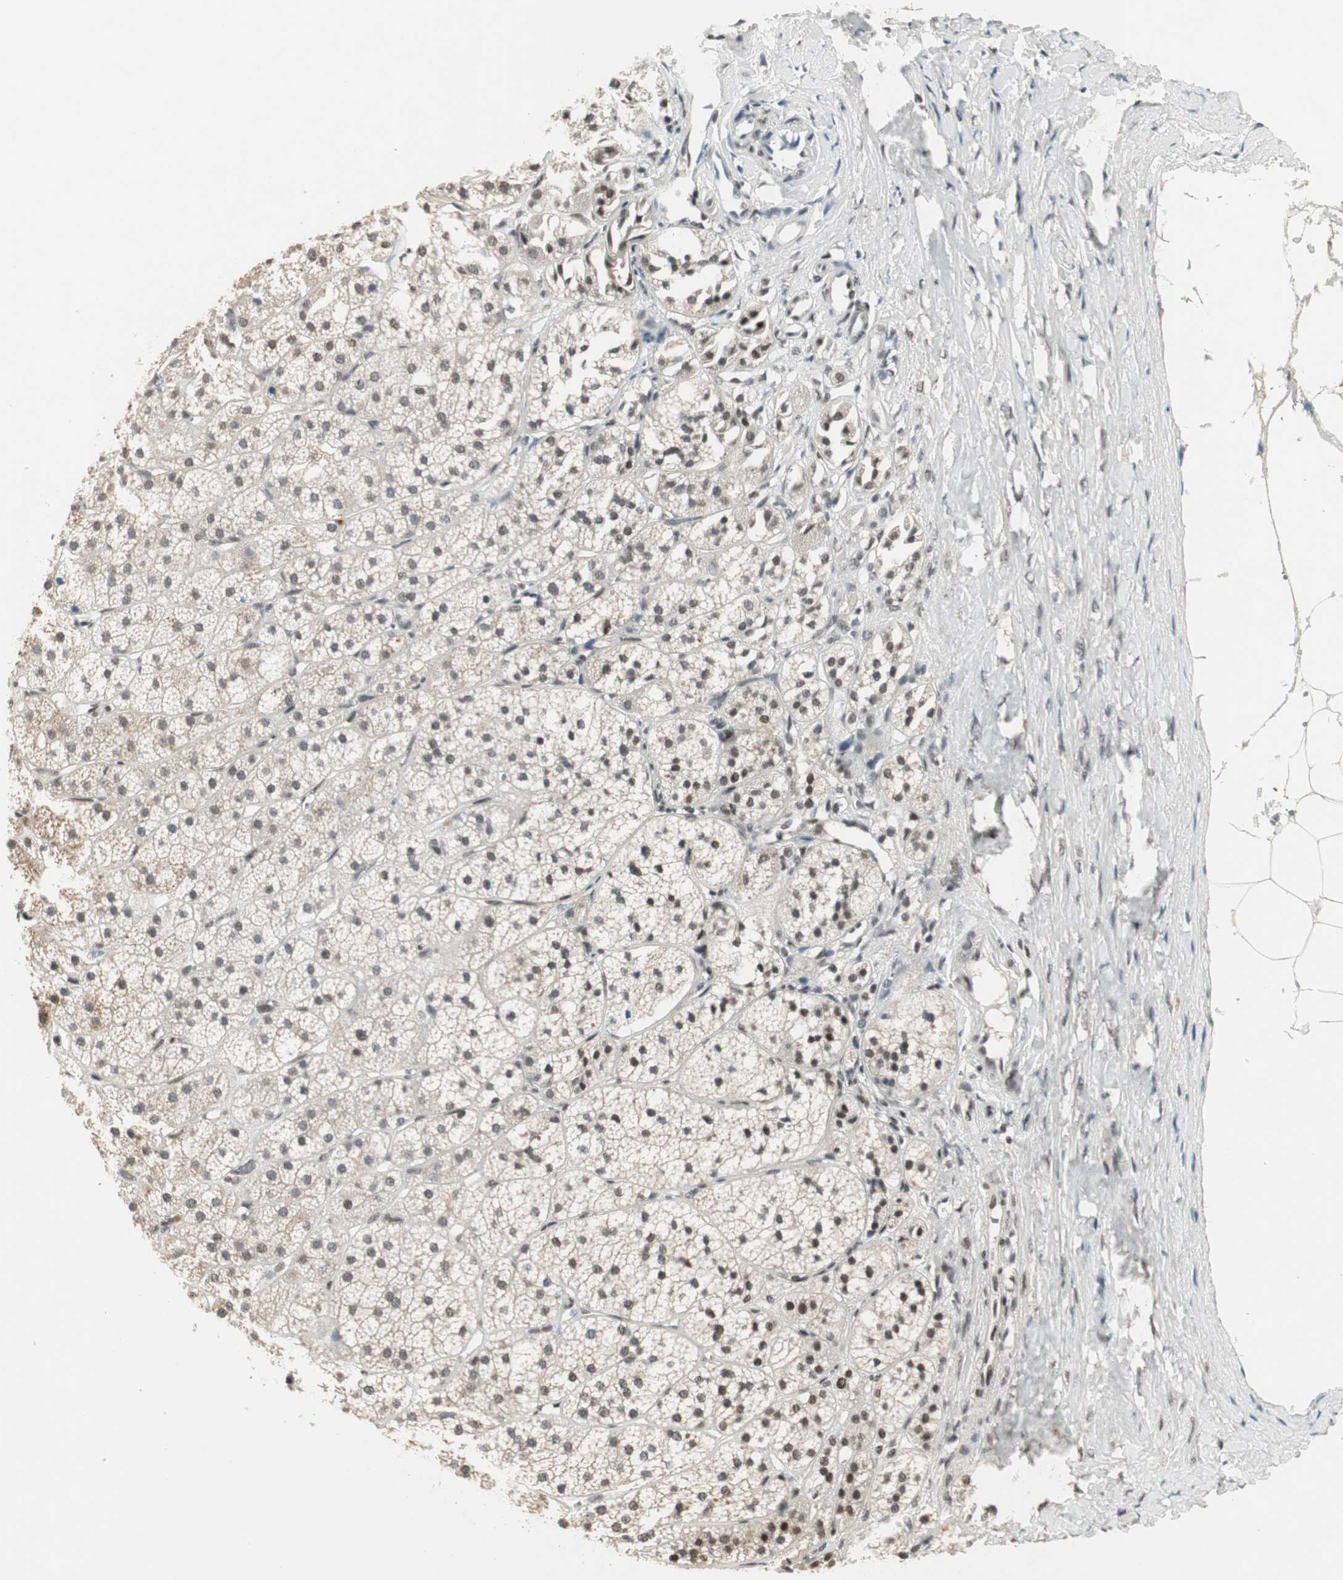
{"staining": {"intensity": "strong", "quantity": ">75%", "location": "nuclear"}, "tissue": "adrenal gland", "cell_type": "Glandular cells", "image_type": "normal", "snomed": [{"axis": "morphology", "description": "Normal tissue, NOS"}, {"axis": "topography", "description": "Adrenal gland"}], "caption": "This micrograph displays immunohistochemistry (IHC) staining of unremarkable human adrenal gland, with high strong nuclear positivity in approximately >75% of glandular cells.", "gene": "MDC1", "patient": {"sex": "female", "age": 71}}